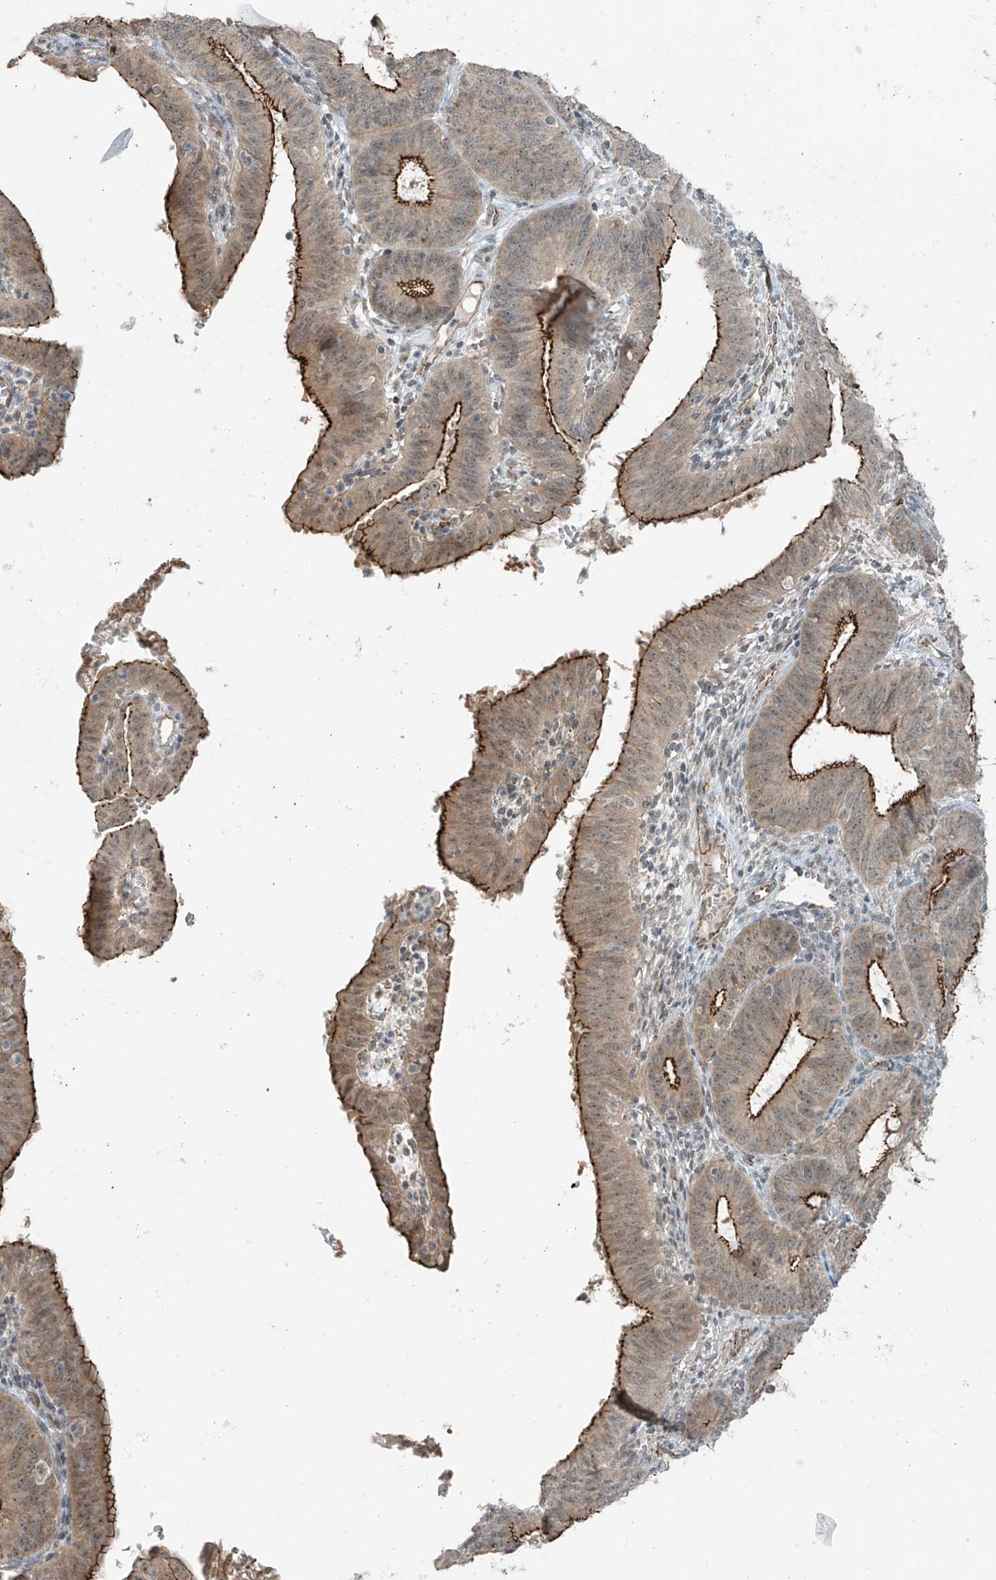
{"staining": {"intensity": "moderate", "quantity": ">75%", "location": "cytoplasmic/membranous,nuclear"}, "tissue": "endometrial cancer", "cell_type": "Tumor cells", "image_type": "cancer", "snomed": [{"axis": "morphology", "description": "Adenocarcinoma, NOS"}, {"axis": "topography", "description": "Endometrium"}], "caption": "Immunohistochemistry photomicrograph of neoplastic tissue: endometrial adenocarcinoma stained using immunohistochemistry (IHC) shows medium levels of moderate protein expression localized specifically in the cytoplasmic/membranous and nuclear of tumor cells, appearing as a cytoplasmic/membranous and nuclear brown color.", "gene": "ZNF16", "patient": {"sex": "female", "age": 51}}